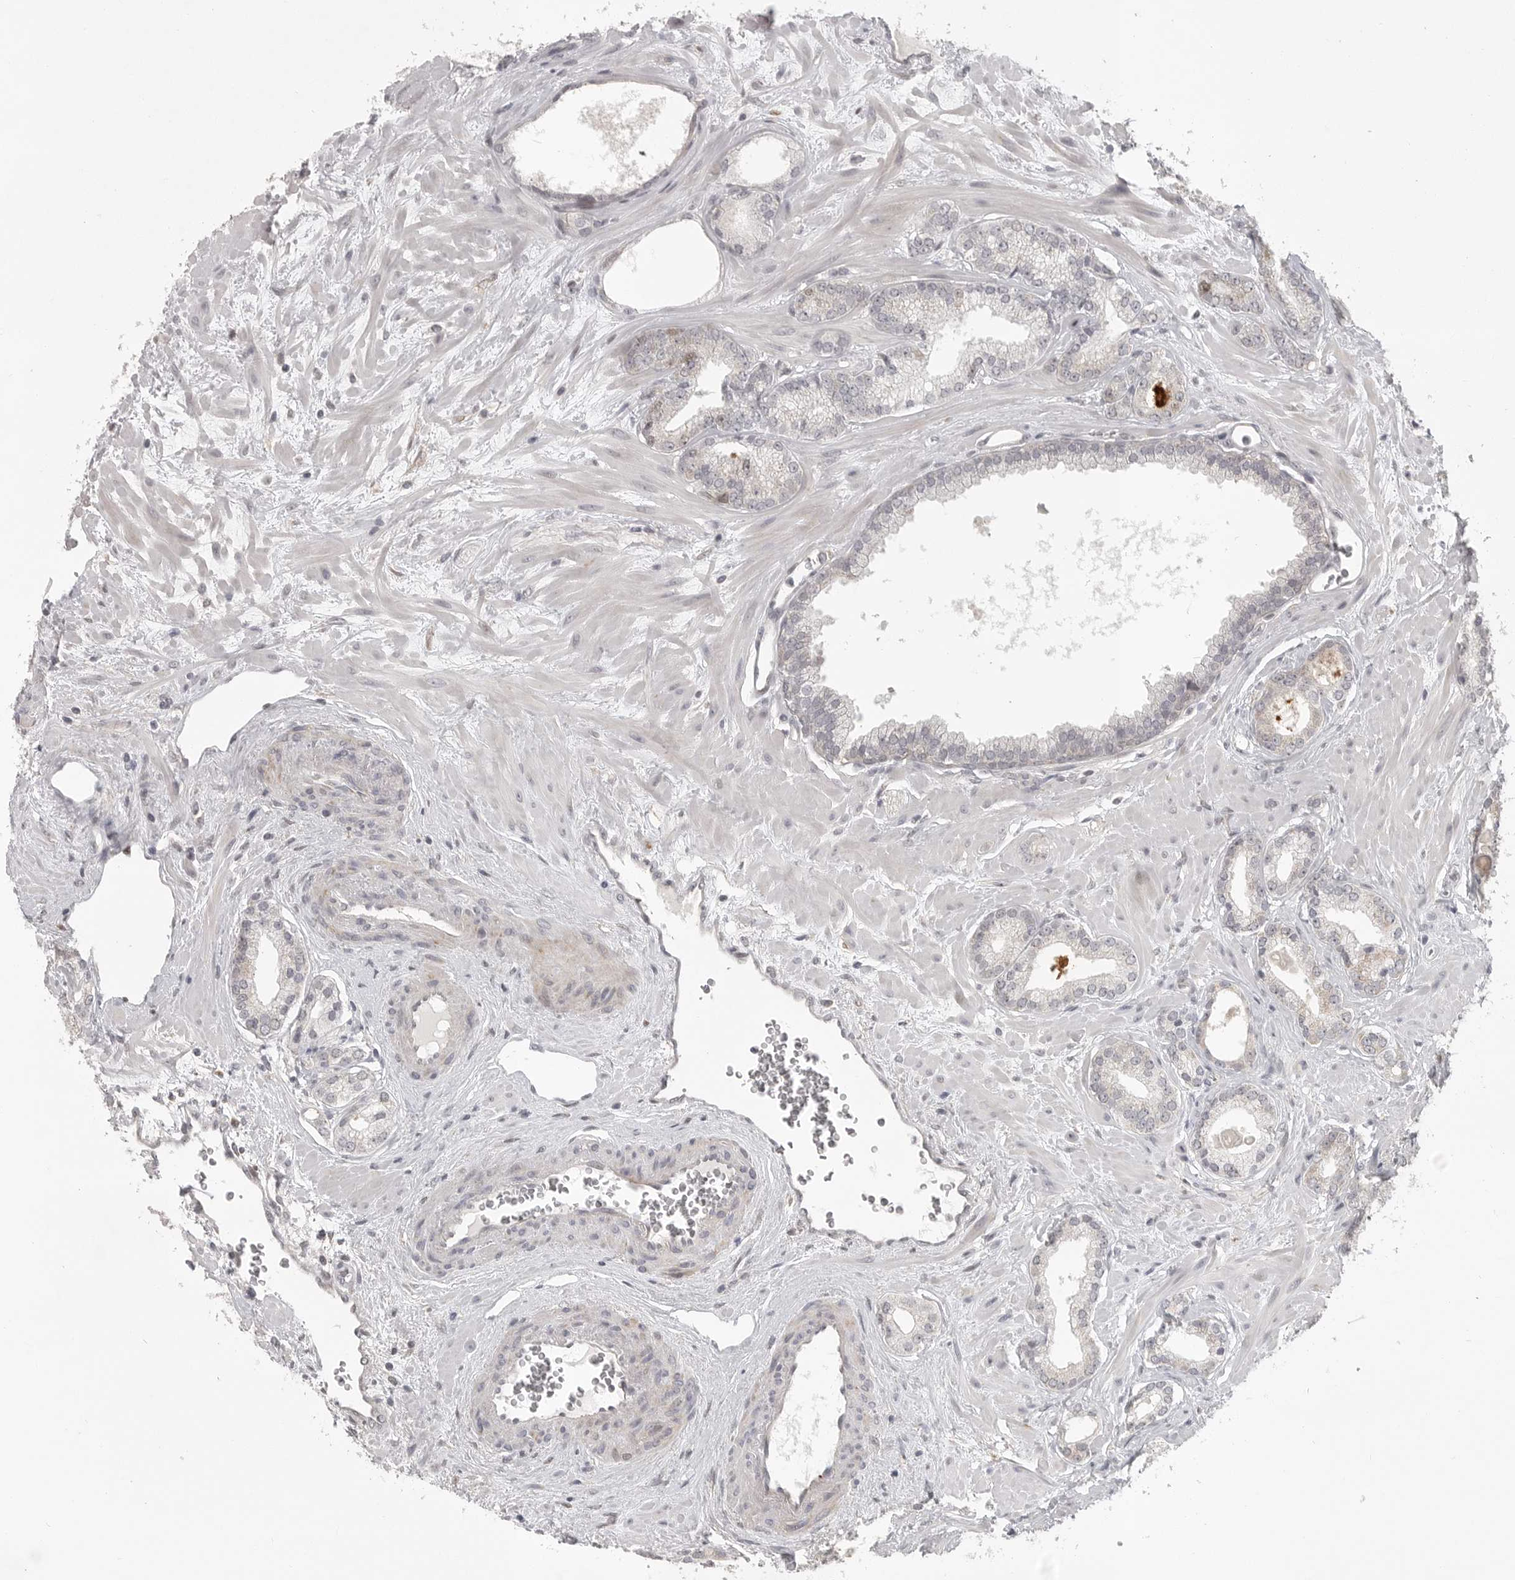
{"staining": {"intensity": "negative", "quantity": "none", "location": "none"}, "tissue": "prostate cancer", "cell_type": "Tumor cells", "image_type": "cancer", "snomed": [{"axis": "morphology", "description": "Adenocarcinoma, Low grade"}, {"axis": "topography", "description": "Prostate"}], "caption": "DAB (3,3'-diaminobenzidine) immunohistochemical staining of adenocarcinoma (low-grade) (prostate) demonstrates no significant expression in tumor cells.", "gene": "POLE2", "patient": {"sex": "male", "age": 70}}